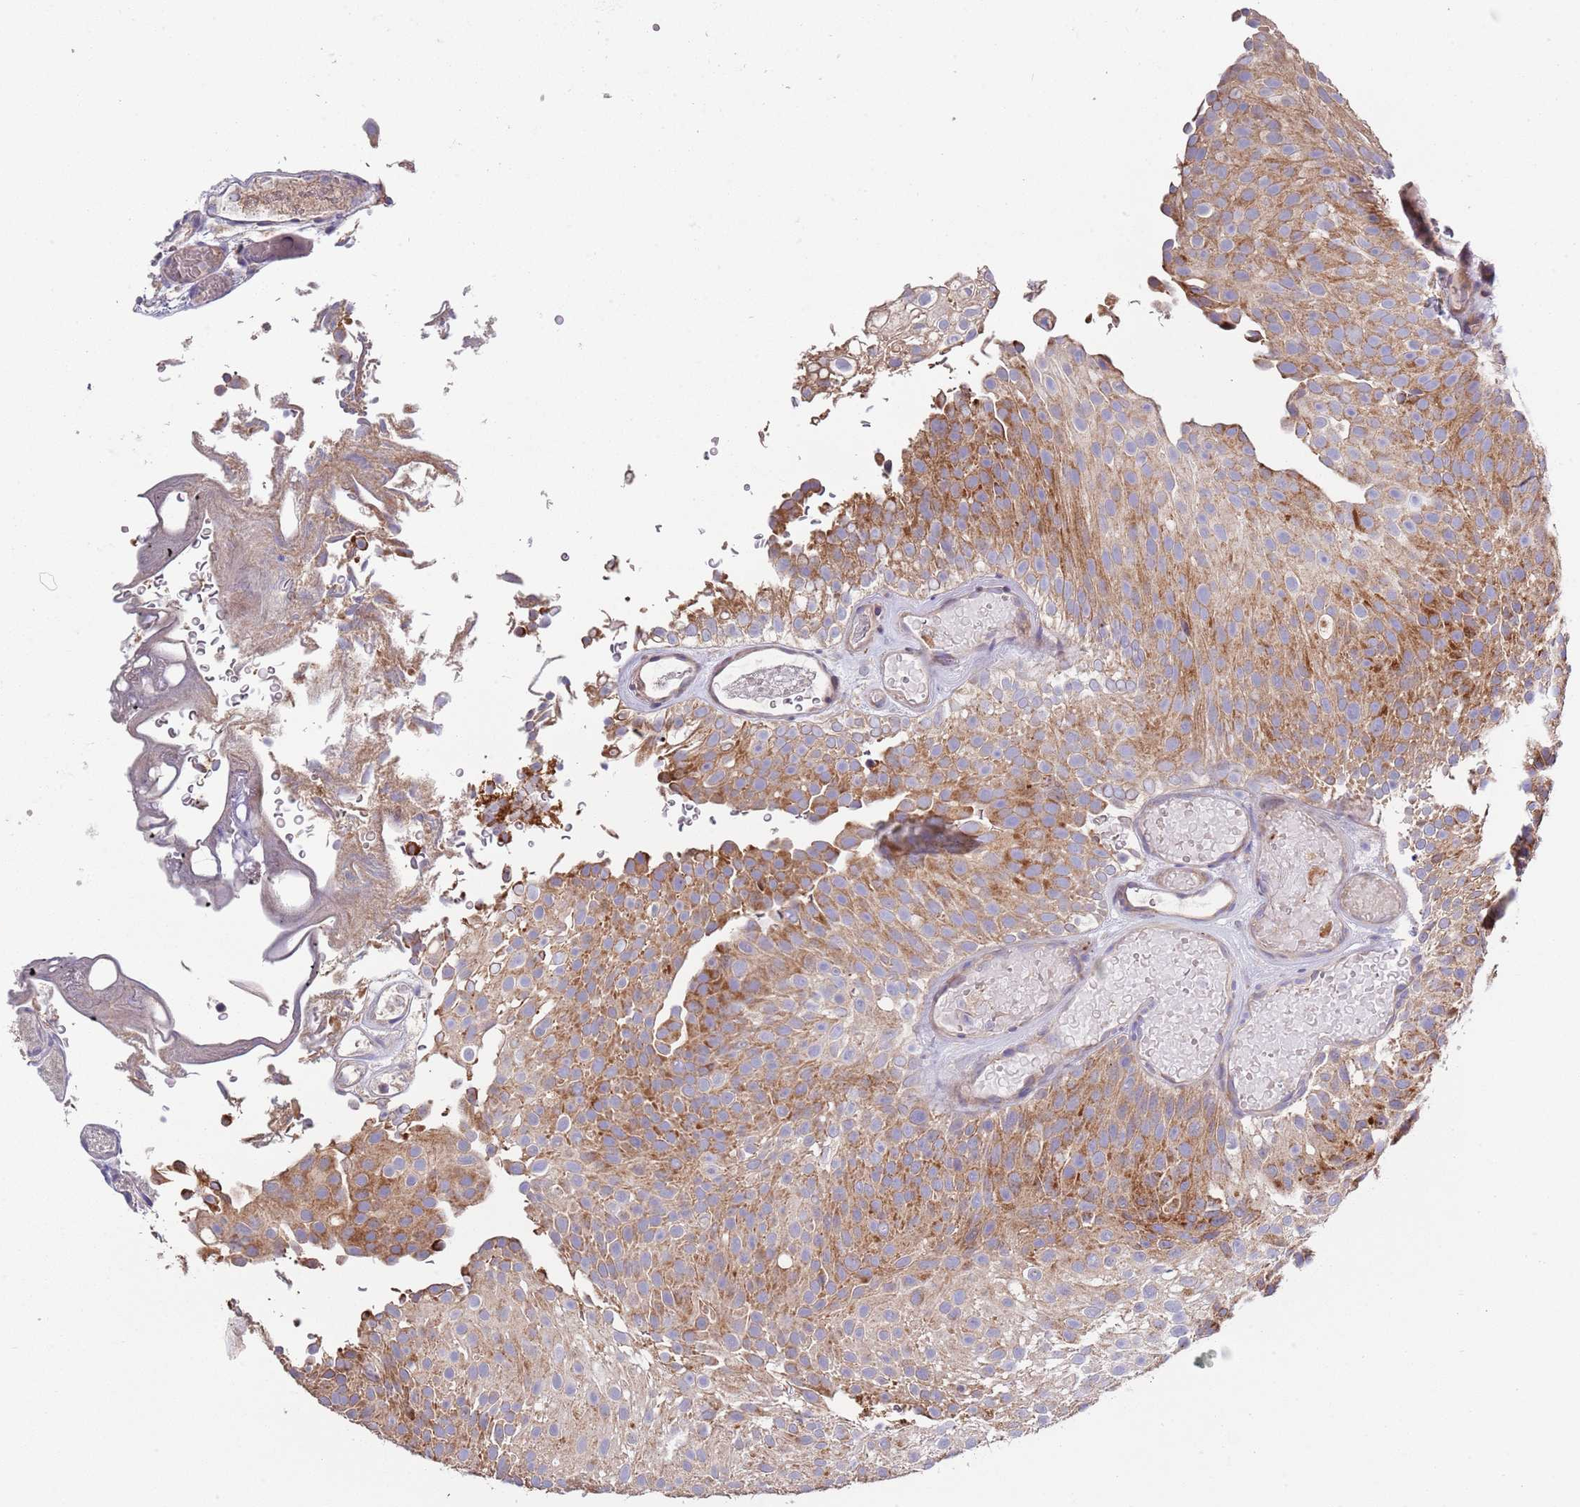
{"staining": {"intensity": "moderate", "quantity": ">75%", "location": "cytoplasmic/membranous"}, "tissue": "urothelial cancer", "cell_type": "Tumor cells", "image_type": "cancer", "snomed": [{"axis": "morphology", "description": "Urothelial carcinoma, Low grade"}, {"axis": "topography", "description": "Urinary bladder"}], "caption": "Immunohistochemical staining of human urothelial cancer reveals moderate cytoplasmic/membranous protein expression in approximately >75% of tumor cells.", "gene": "ABCC10", "patient": {"sex": "male", "age": 78}}